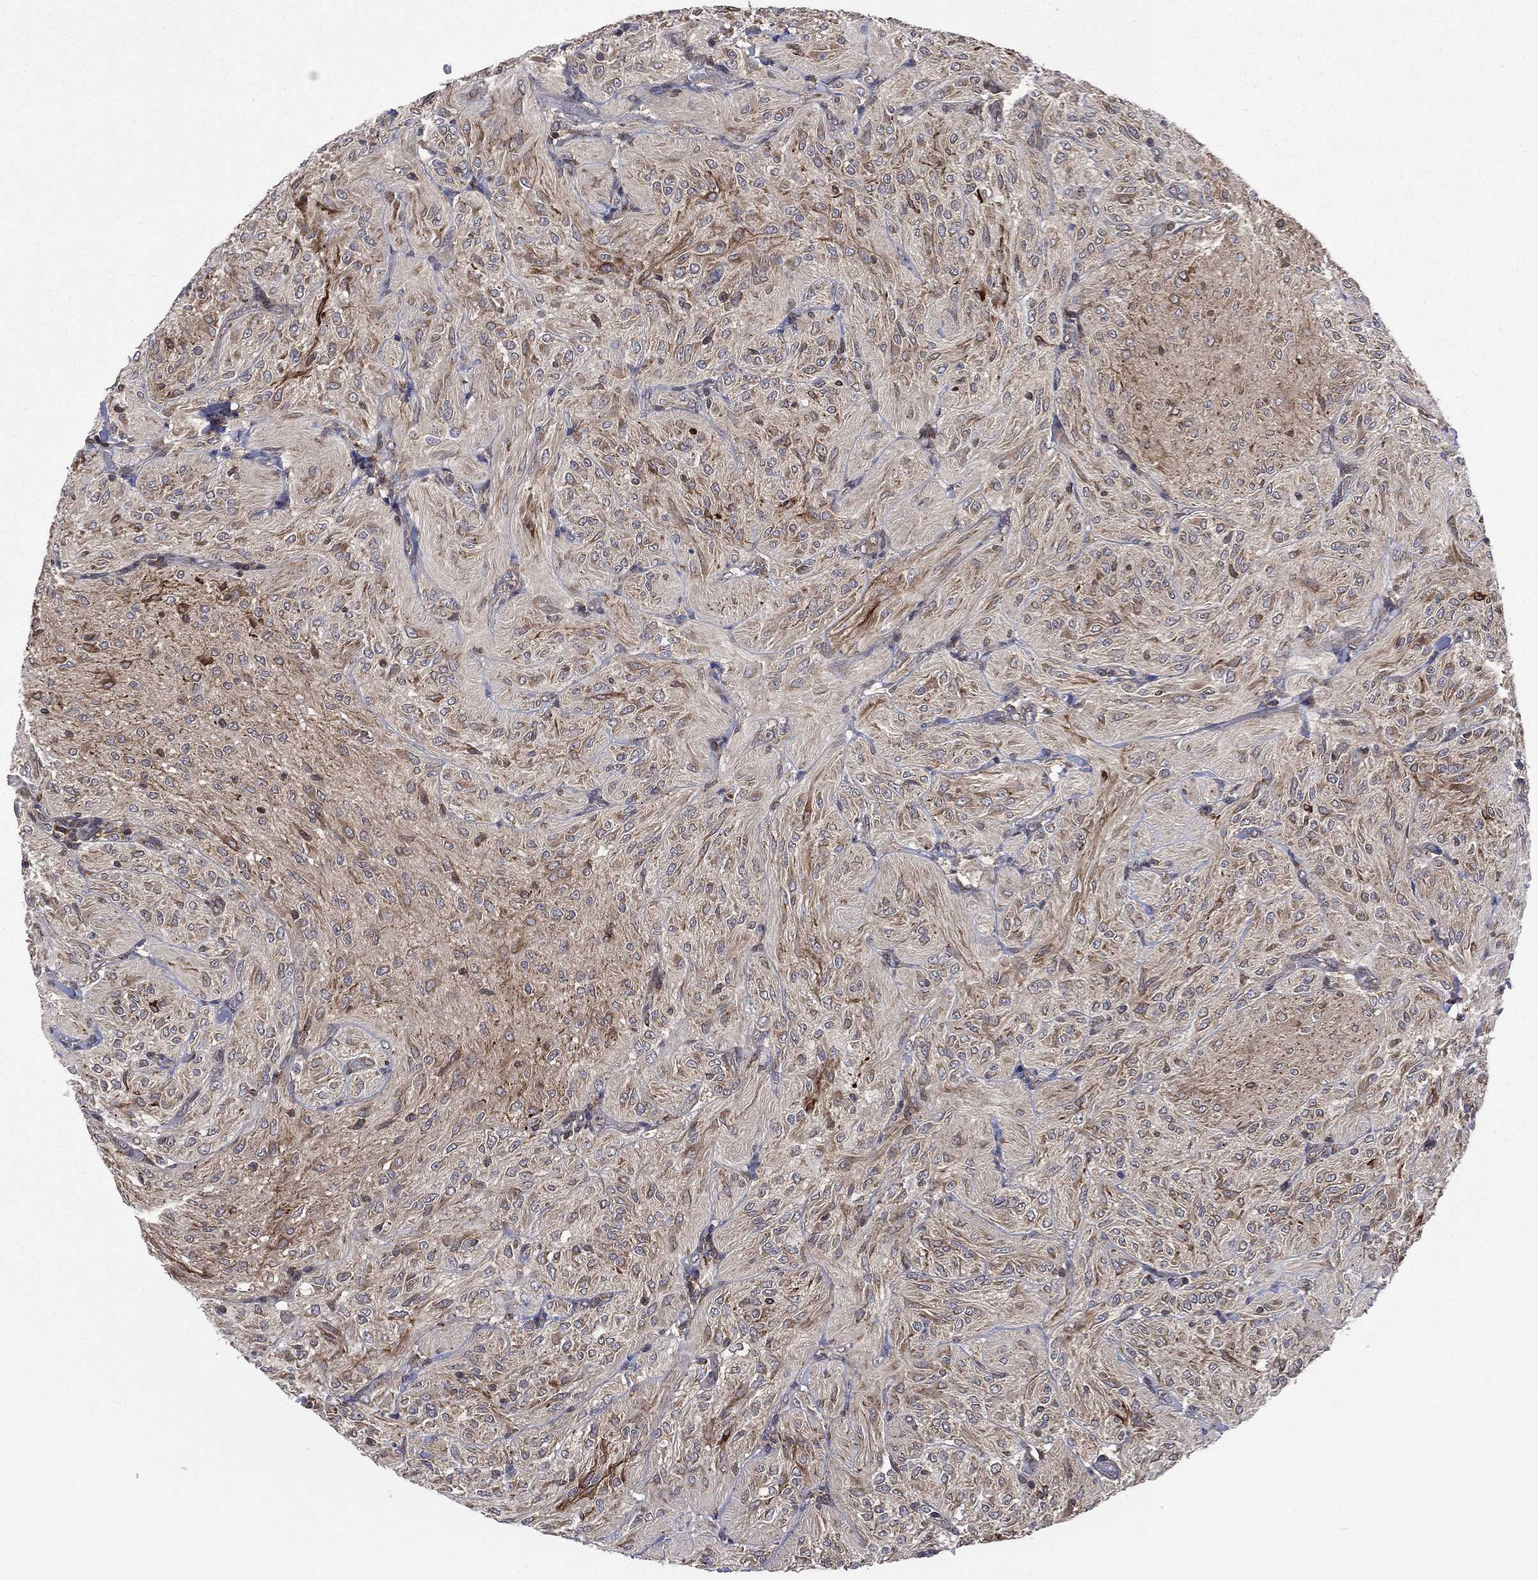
{"staining": {"intensity": "moderate", "quantity": "<25%", "location": "cytoplasmic/membranous"}, "tissue": "glioma", "cell_type": "Tumor cells", "image_type": "cancer", "snomed": [{"axis": "morphology", "description": "Glioma, malignant, Low grade"}, {"axis": "topography", "description": "Brain"}], "caption": "Malignant glioma (low-grade) stained for a protein (brown) shows moderate cytoplasmic/membranous positive staining in approximately <25% of tumor cells.", "gene": "C2orf76", "patient": {"sex": "male", "age": 3}}